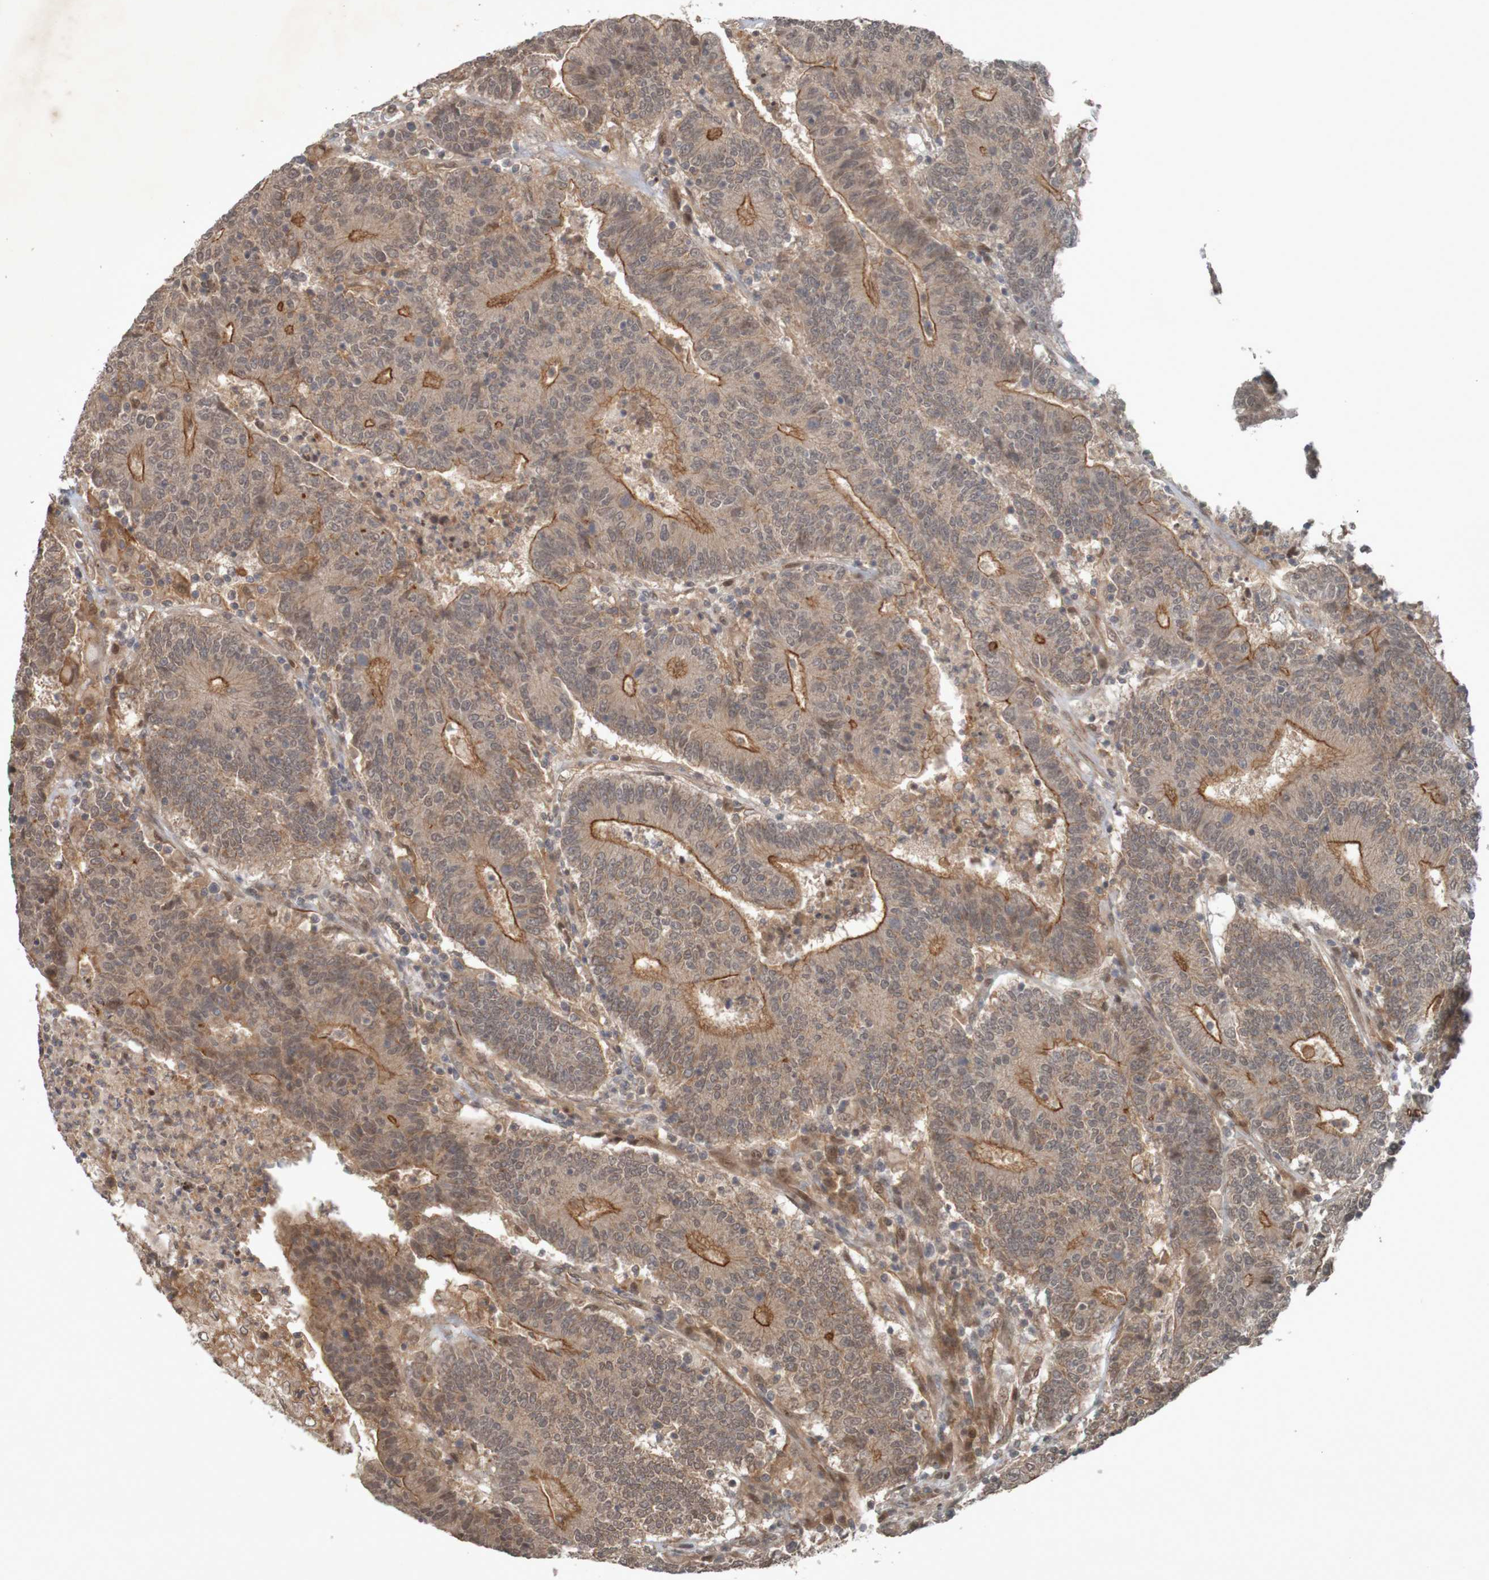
{"staining": {"intensity": "moderate", "quantity": ">75%", "location": "cytoplasmic/membranous"}, "tissue": "colorectal cancer", "cell_type": "Tumor cells", "image_type": "cancer", "snomed": [{"axis": "morphology", "description": "Normal tissue, NOS"}, {"axis": "morphology", "description": "Adenocarcinoma, NOS"}, {"axis": "topography", "description": "Colon"}], "caption": "Immunohistochemistry staining of colorectal adenocarcinoma, which shows medium levels of moderate cytoplasmic/membranous staining in approximately >75% of tumor cells indicating moderate cytoplasmic/membranous protein positivity. The staining was performed using DAB (brown) for protein detection and nuclei were counterstained in hematoxylin (blue).", "gene": "ARHGEF11", "patient": {"sex": "female", "age": 75}}